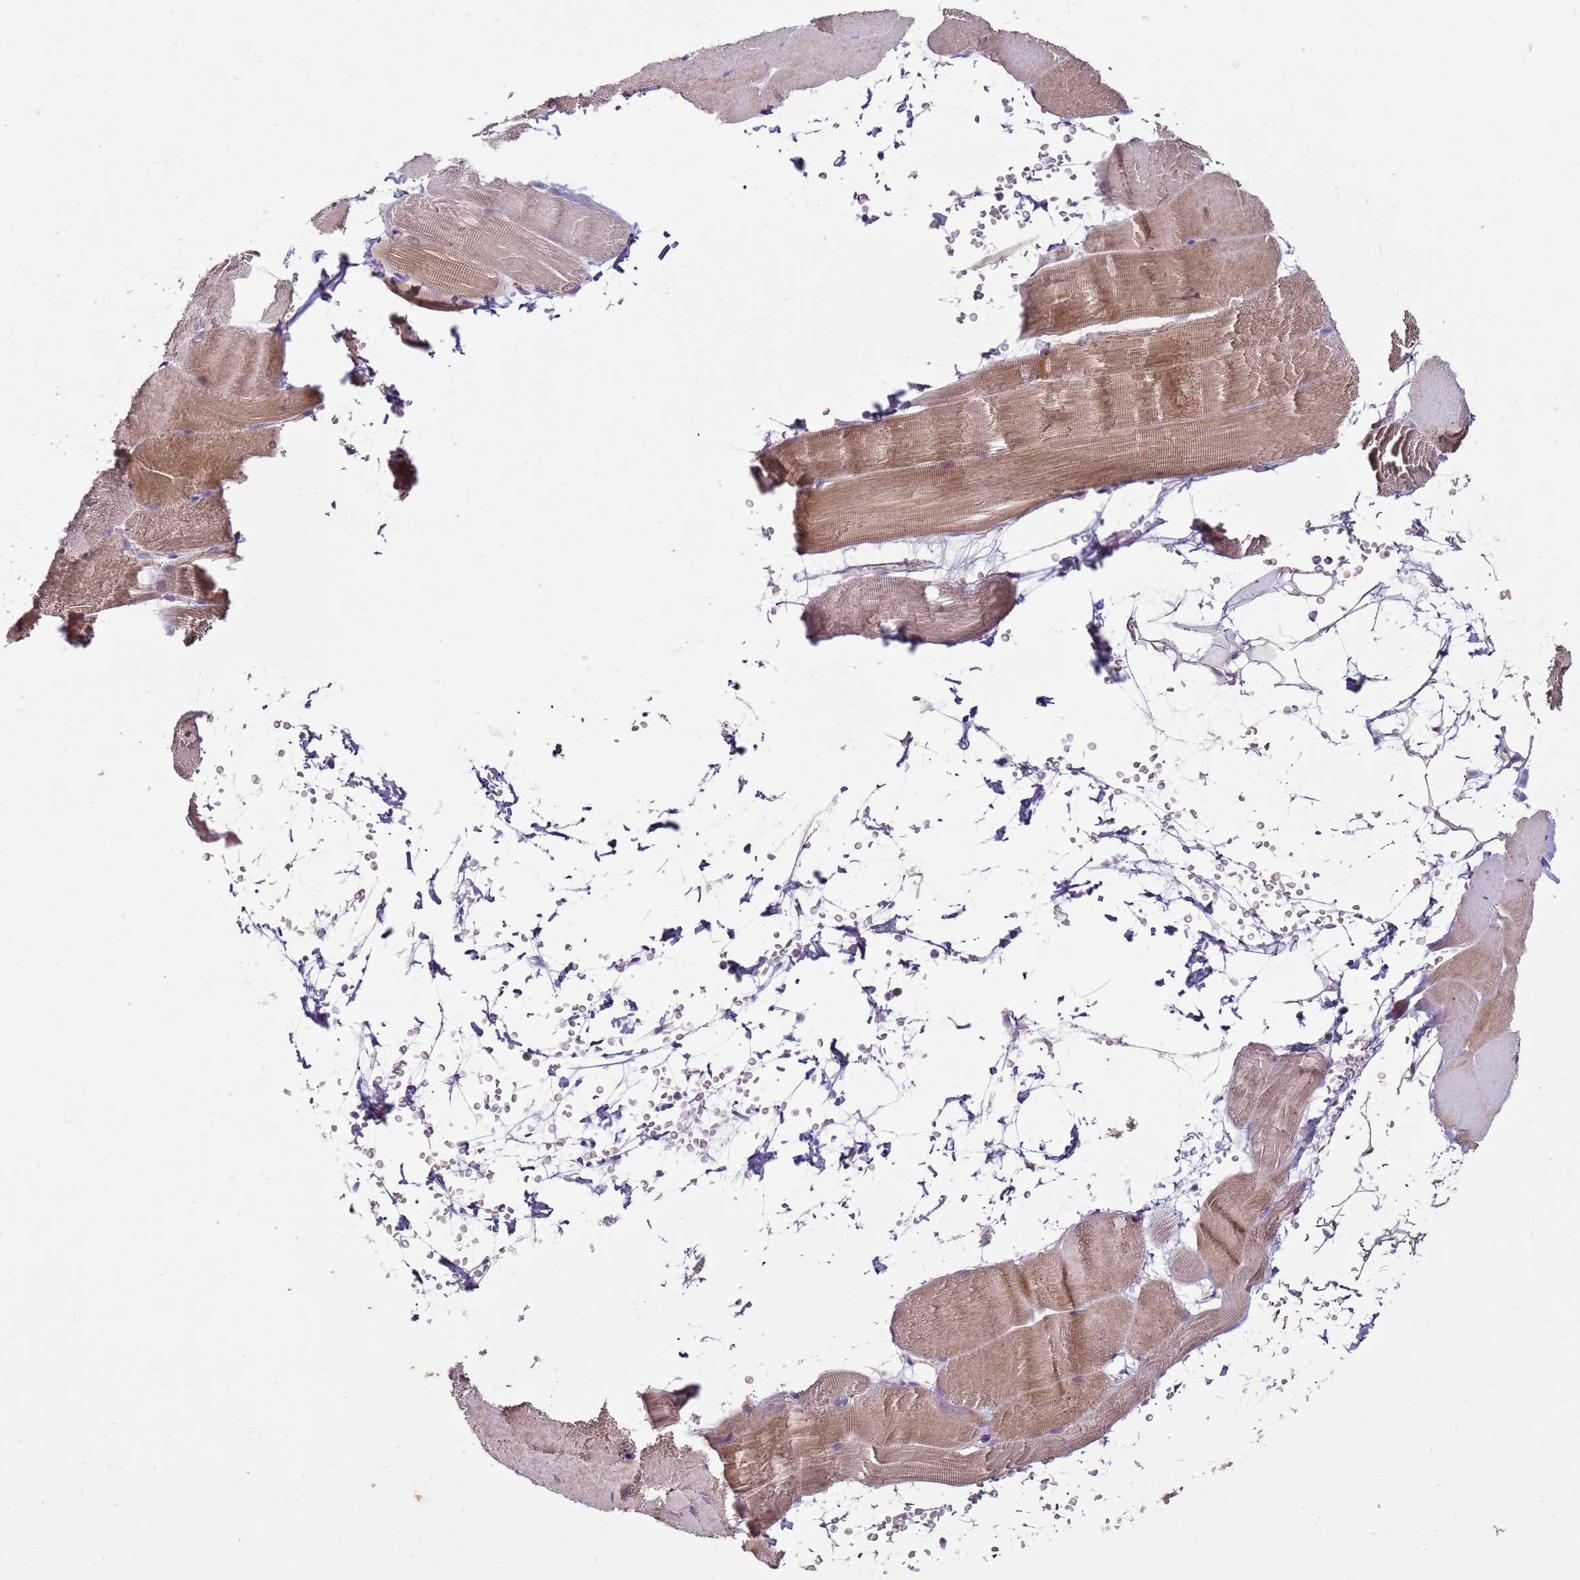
{"staining": {"intensity": "moderate", "quantity": "<25%", "location": "cytoplasmic/membranous"}, "tissue": "skeletal muscle", "cell_type": "Myocytes", "image_type": "normal", "snomed": [{"axis": "morphology", "description": "Normal tissue, NOS"}, {"axis": "topography", "description": "Skeletal muscle"}, {"axis": "topography", "description": "Parathyroid gland"}], "caption": "DAB immunohistochemical staining of benign skeletal muscle exhibits moderate cytoplasmic/membranous protein staining in about <25% of myocytes. Nuclei are stained in blue.", "gene": "FAM20A", "patient": {"sex": "female", "age": 37}}